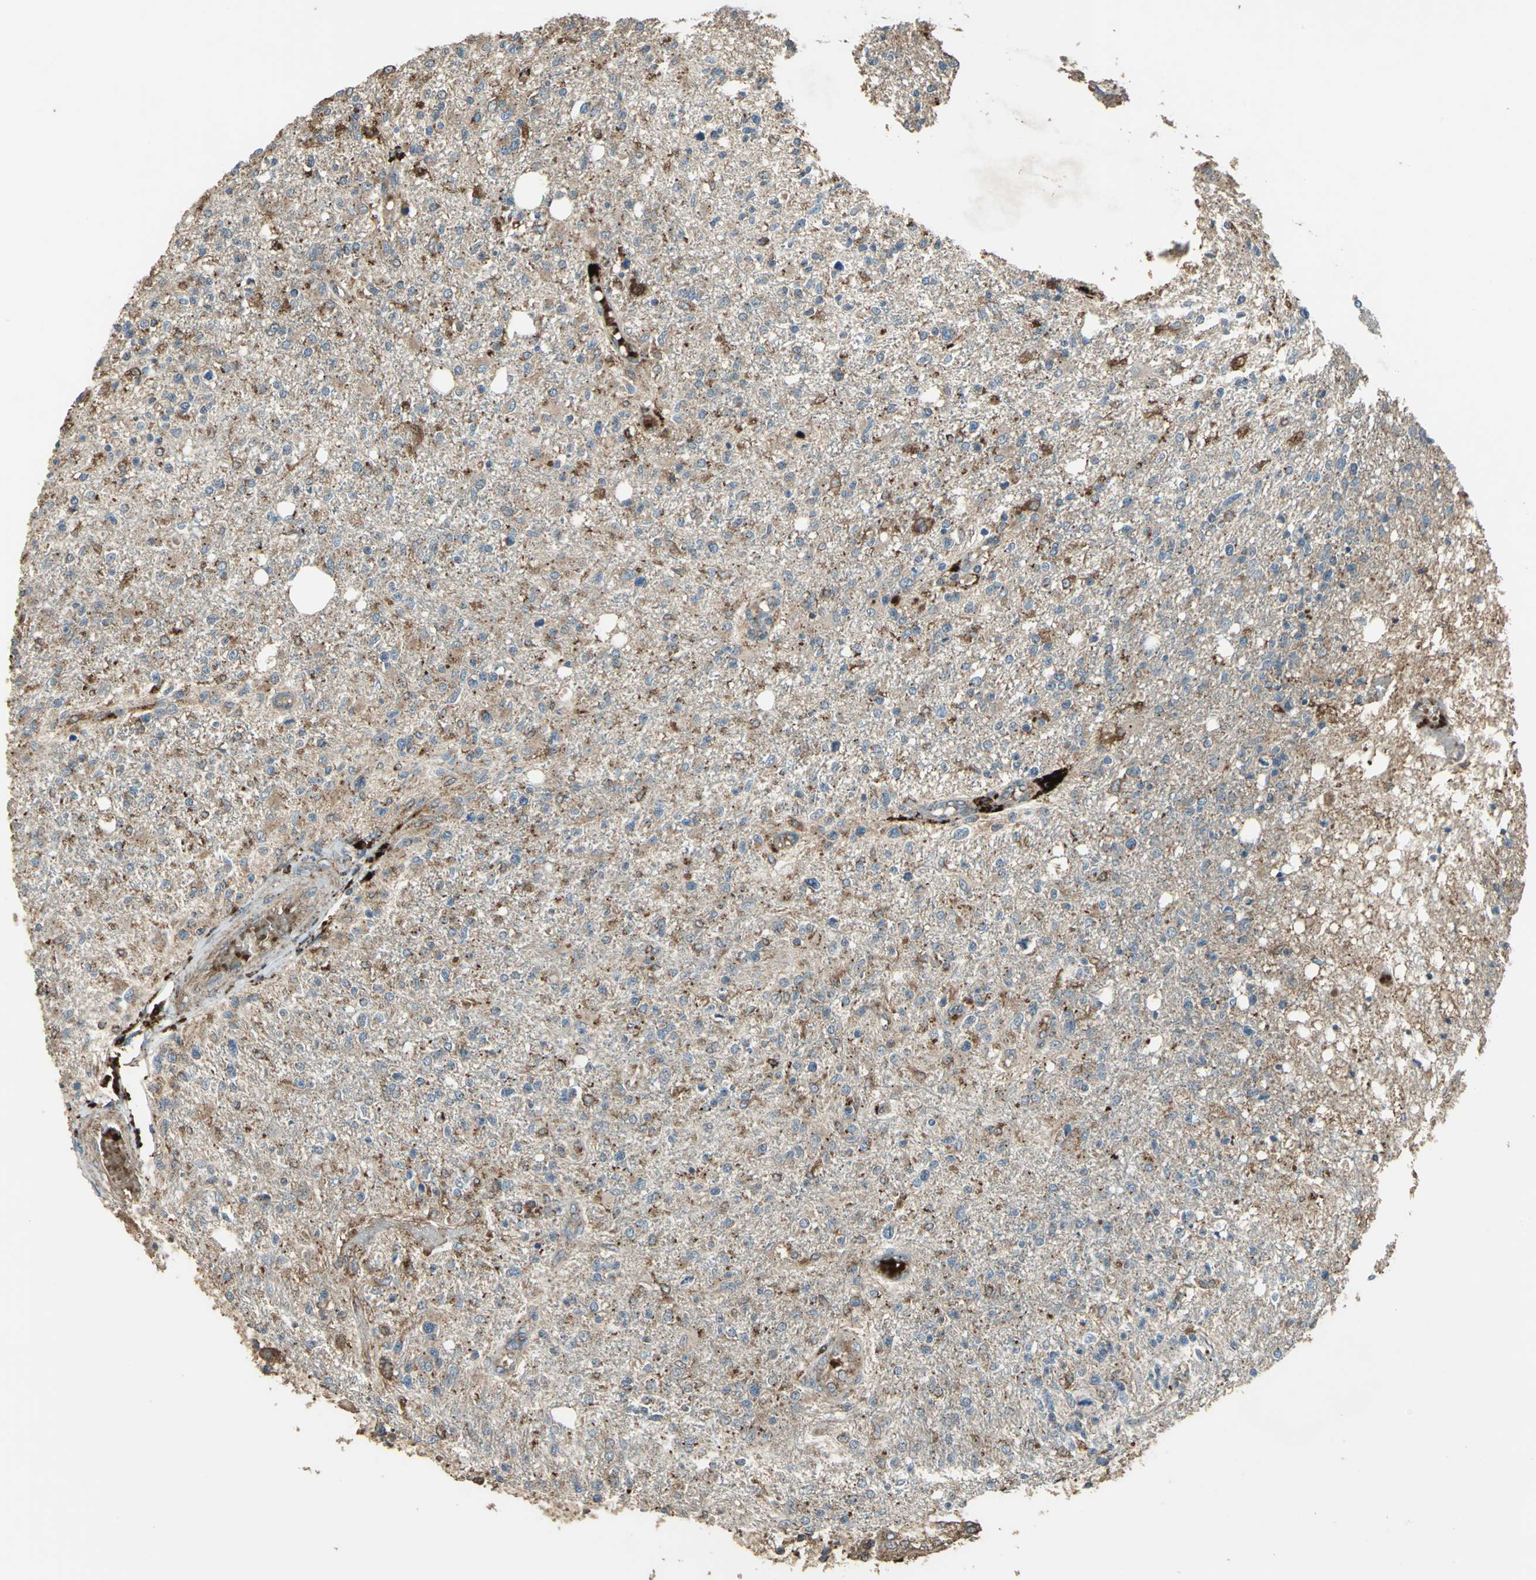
{"staining": {"intensity": "moderate", "quantity": "25%-75%", "location": "cytoplasmic/membranous"}, "tissue": "glioma", "cell_type": "Tumor cells", "image_type": "cancer", "snomed": [{"axis": "morphology", "description": "Glioma, malignant, High grade"}, {"axis": "topography", "description": "Cerebral cortex"}], "caption": "Immunohistochemistry (IHC) of human malignant high-grade glioma demonstrates medium levels of moderate cytoplasmic/membranous staining in approximately 25%-75% of tumor cells. (IHC, brightfield microscopy, high magnification).", "gene": "POLRMT", "patient": {"sex": "male", "age": 76}}